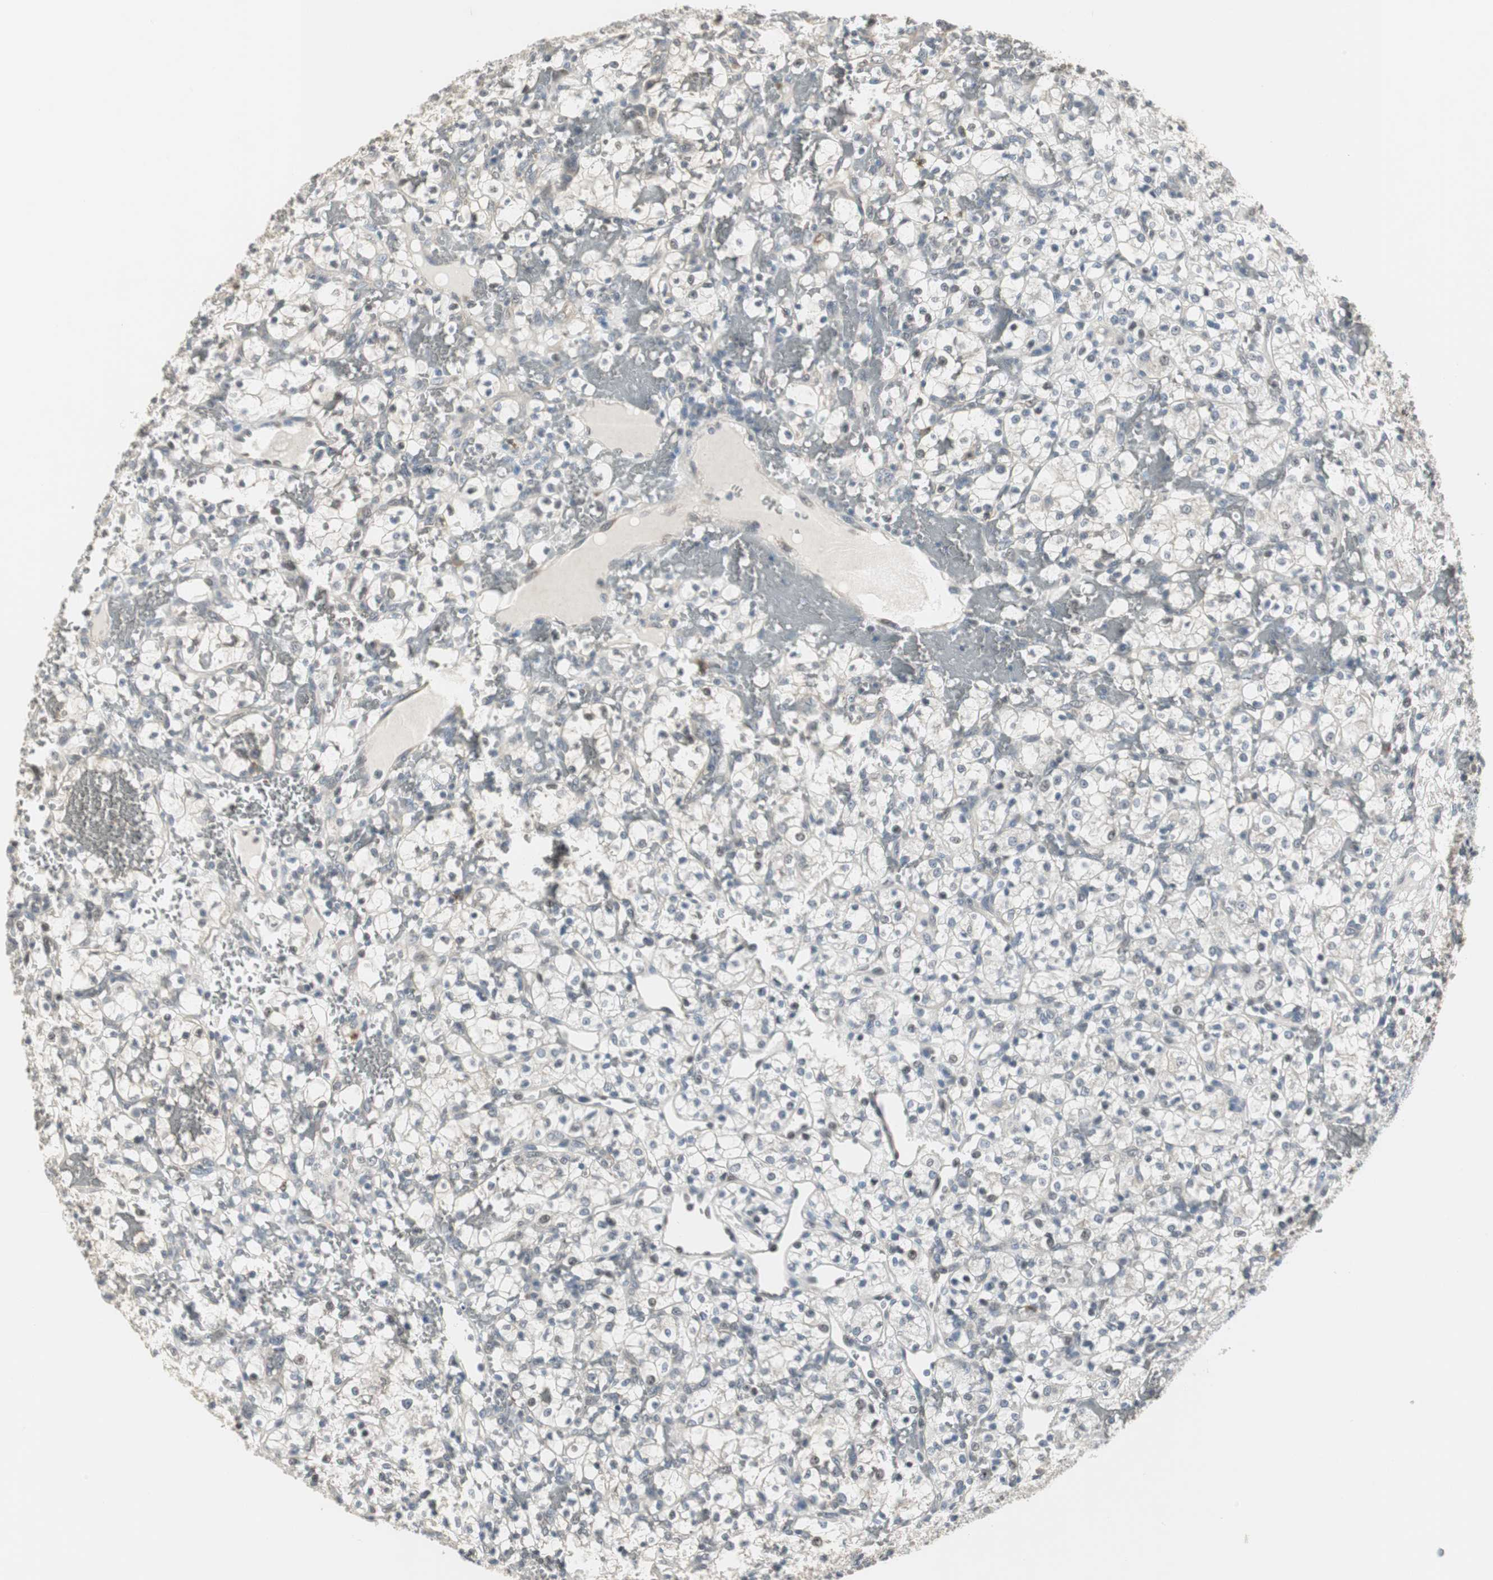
{"staining": {"intensity": "weak", "quantity": "25%-75%", "location": "cytoplasmic/membranous"}, "tissue": "renal cancer", "cell_type": "Tumor cells", "image_type": "cancer", "snomed": [{"axis": "morphology", "description": "Adenocarcinoma, NOS"}, {"axis": "topography", "description": "Kidney"}], "caption": "This micrograph demonstrates renal adenocarcinoma stained with immunohistochemistry (IHC) to label a protein in brown. The cytoplasmic/membranous of tumor cells show weak positivity for the protein. Nuclei are counter-stained blue.", "gene": "CCT5", "patient": {"sex": "female", "age": 60}}